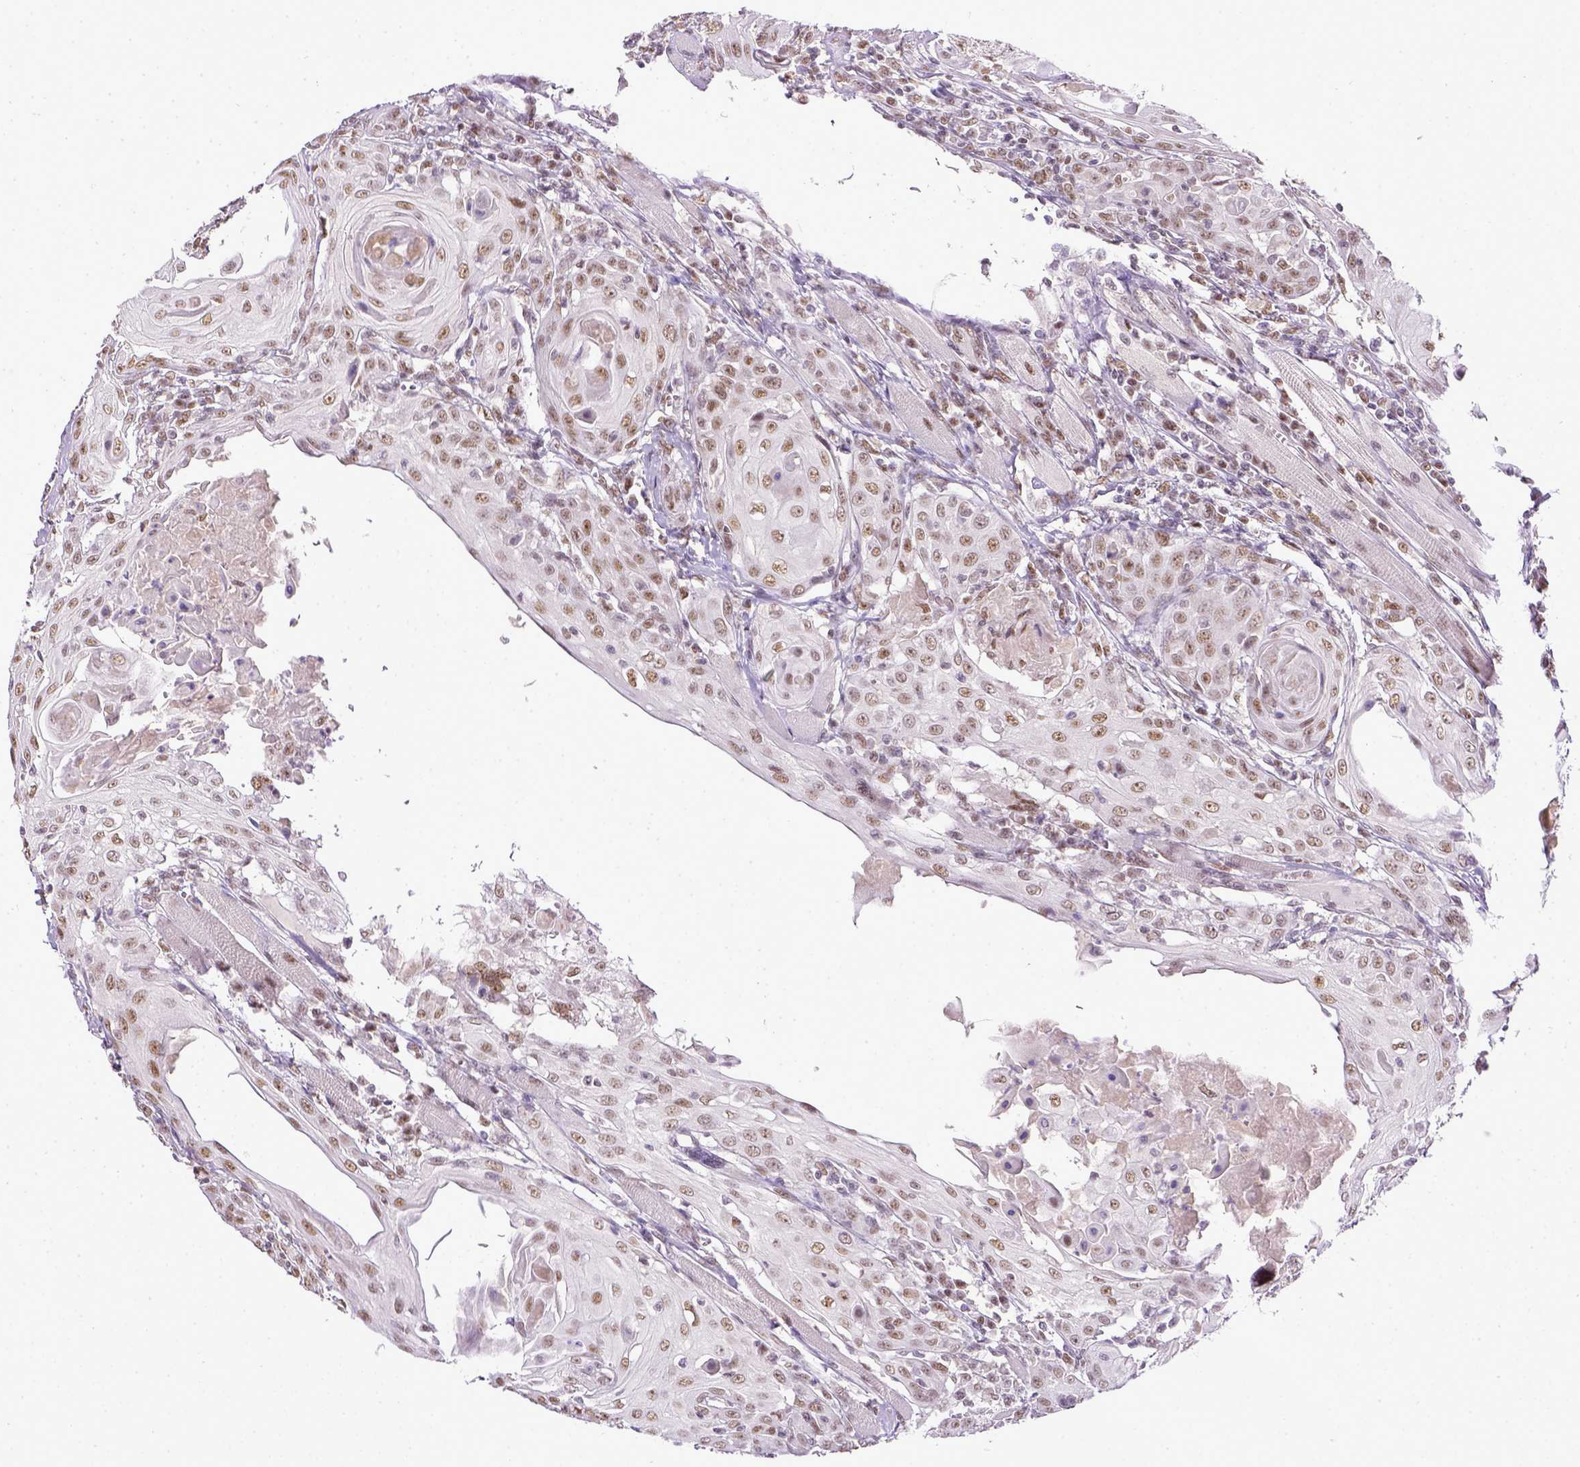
{"staining": {"intensity": "moderate", "quantity": ">75%", "location": "nuclear"}, "tissue": "head and neck cancer", "cell_type": "Tumor cells", "image_type": "cancer", "snomed": [{"axis": "morphology", "description": "Squamous cell carcinoma, NOS"}, {"axis": "topography", "description": "Head-Neck"}], "caption": "The immunohistochemical stain labels moderate nuclear expression in tumor cells of head and neck squamous cell carcinoma tissue.", "gene": "ERCC1", "patient": {"sex": "female", "age": 80}}